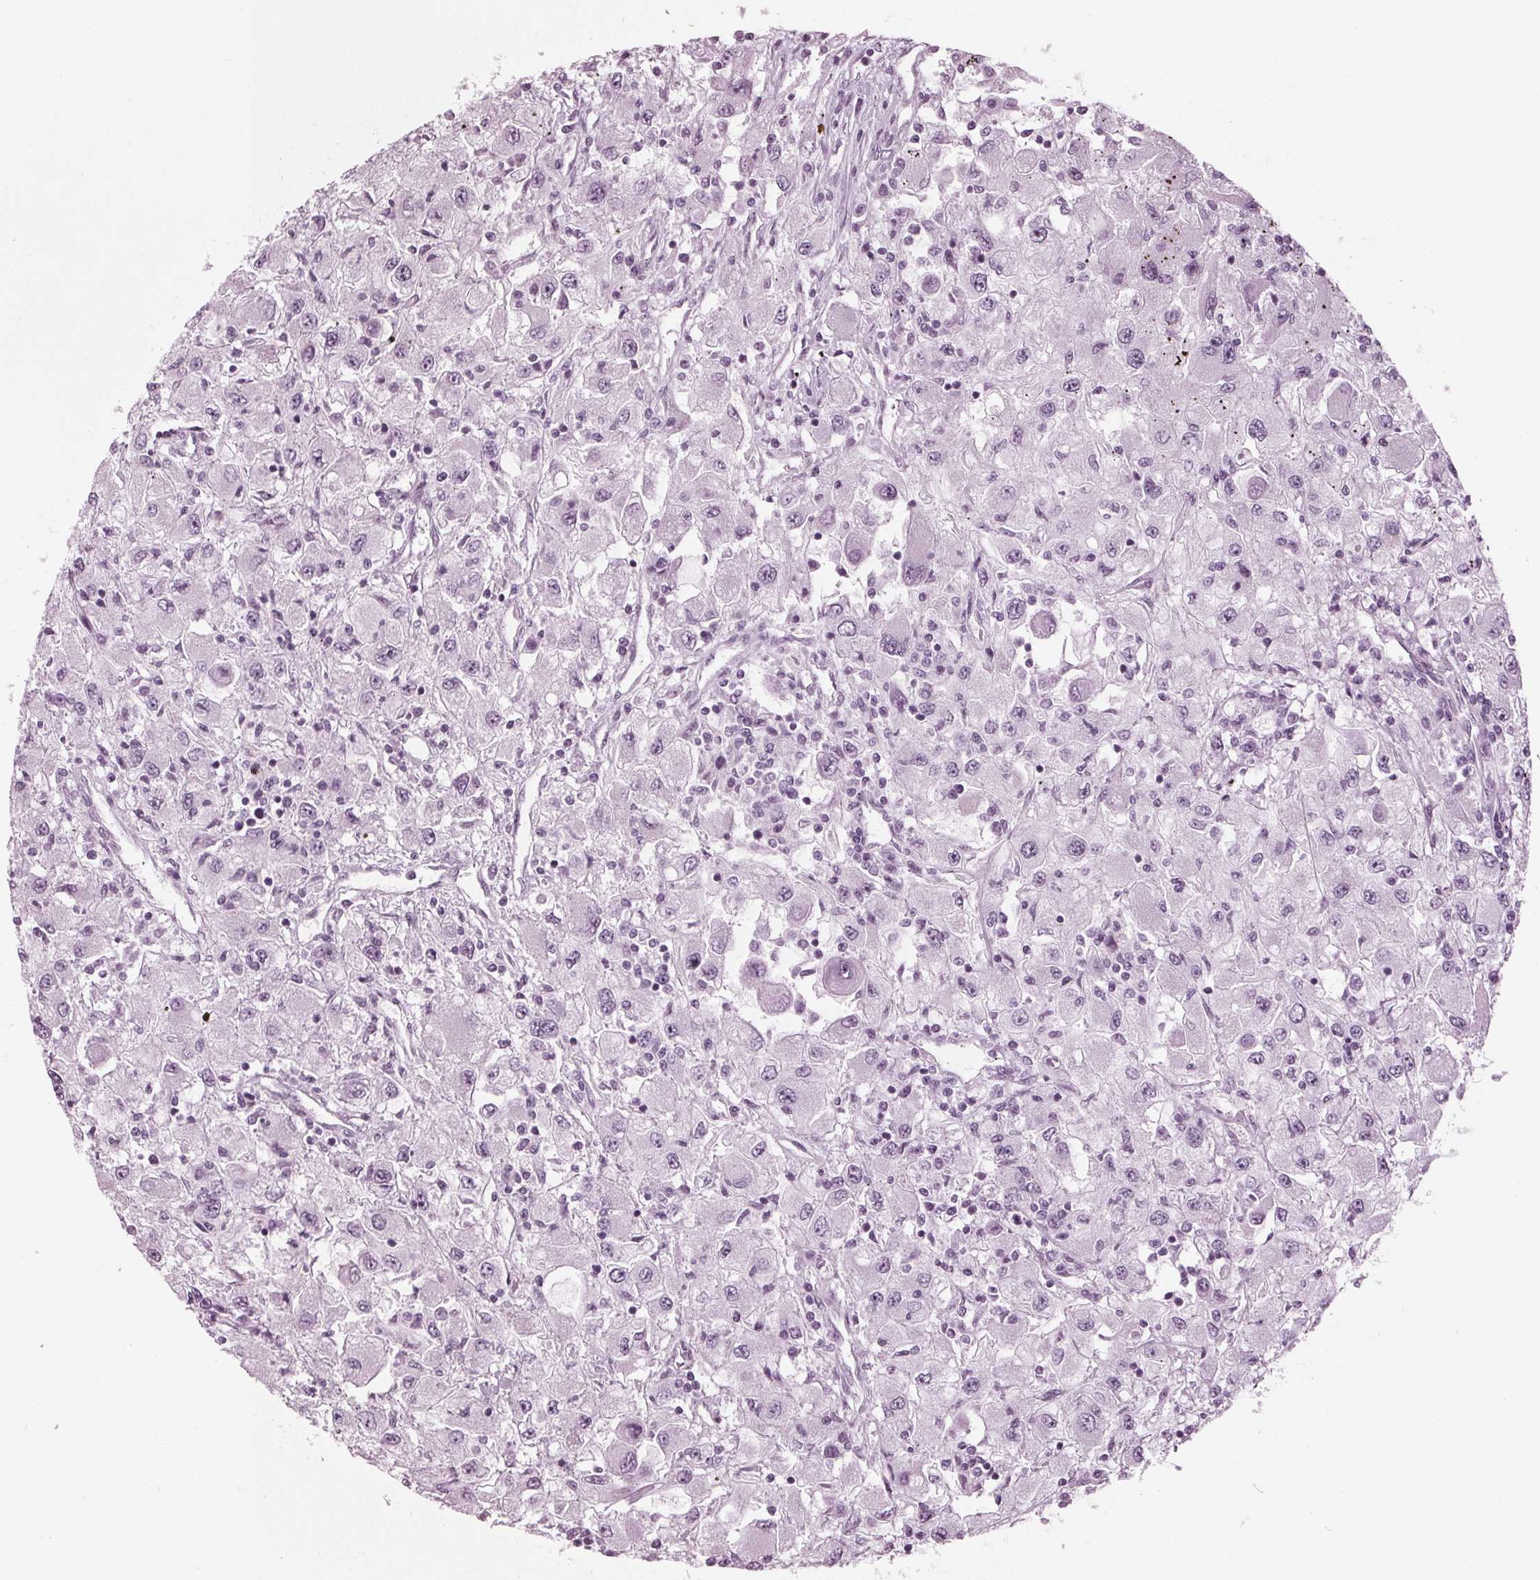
{"staining": {"intensity": "negative", "quantity": "none", "location": "none"}, "tissue": "renal cancer", "cell_type": "Tumor cells", "image_type": "cancer", "snomed": [{"axis": "morphology", "description": "Adenocarcinoma, NOS"}, {"axis": "topography", "description": "Kidney"}], "caption": "There is no significant staining in tumor cells of renal cancer (adenocarcinoma). (DAB (3,3'-diaminobenzidine) immunohistochemistry (IHC) with hematoxylin counter stain).", "gene": "KRT28", "patient": {"sex": "female", "age": 67}}